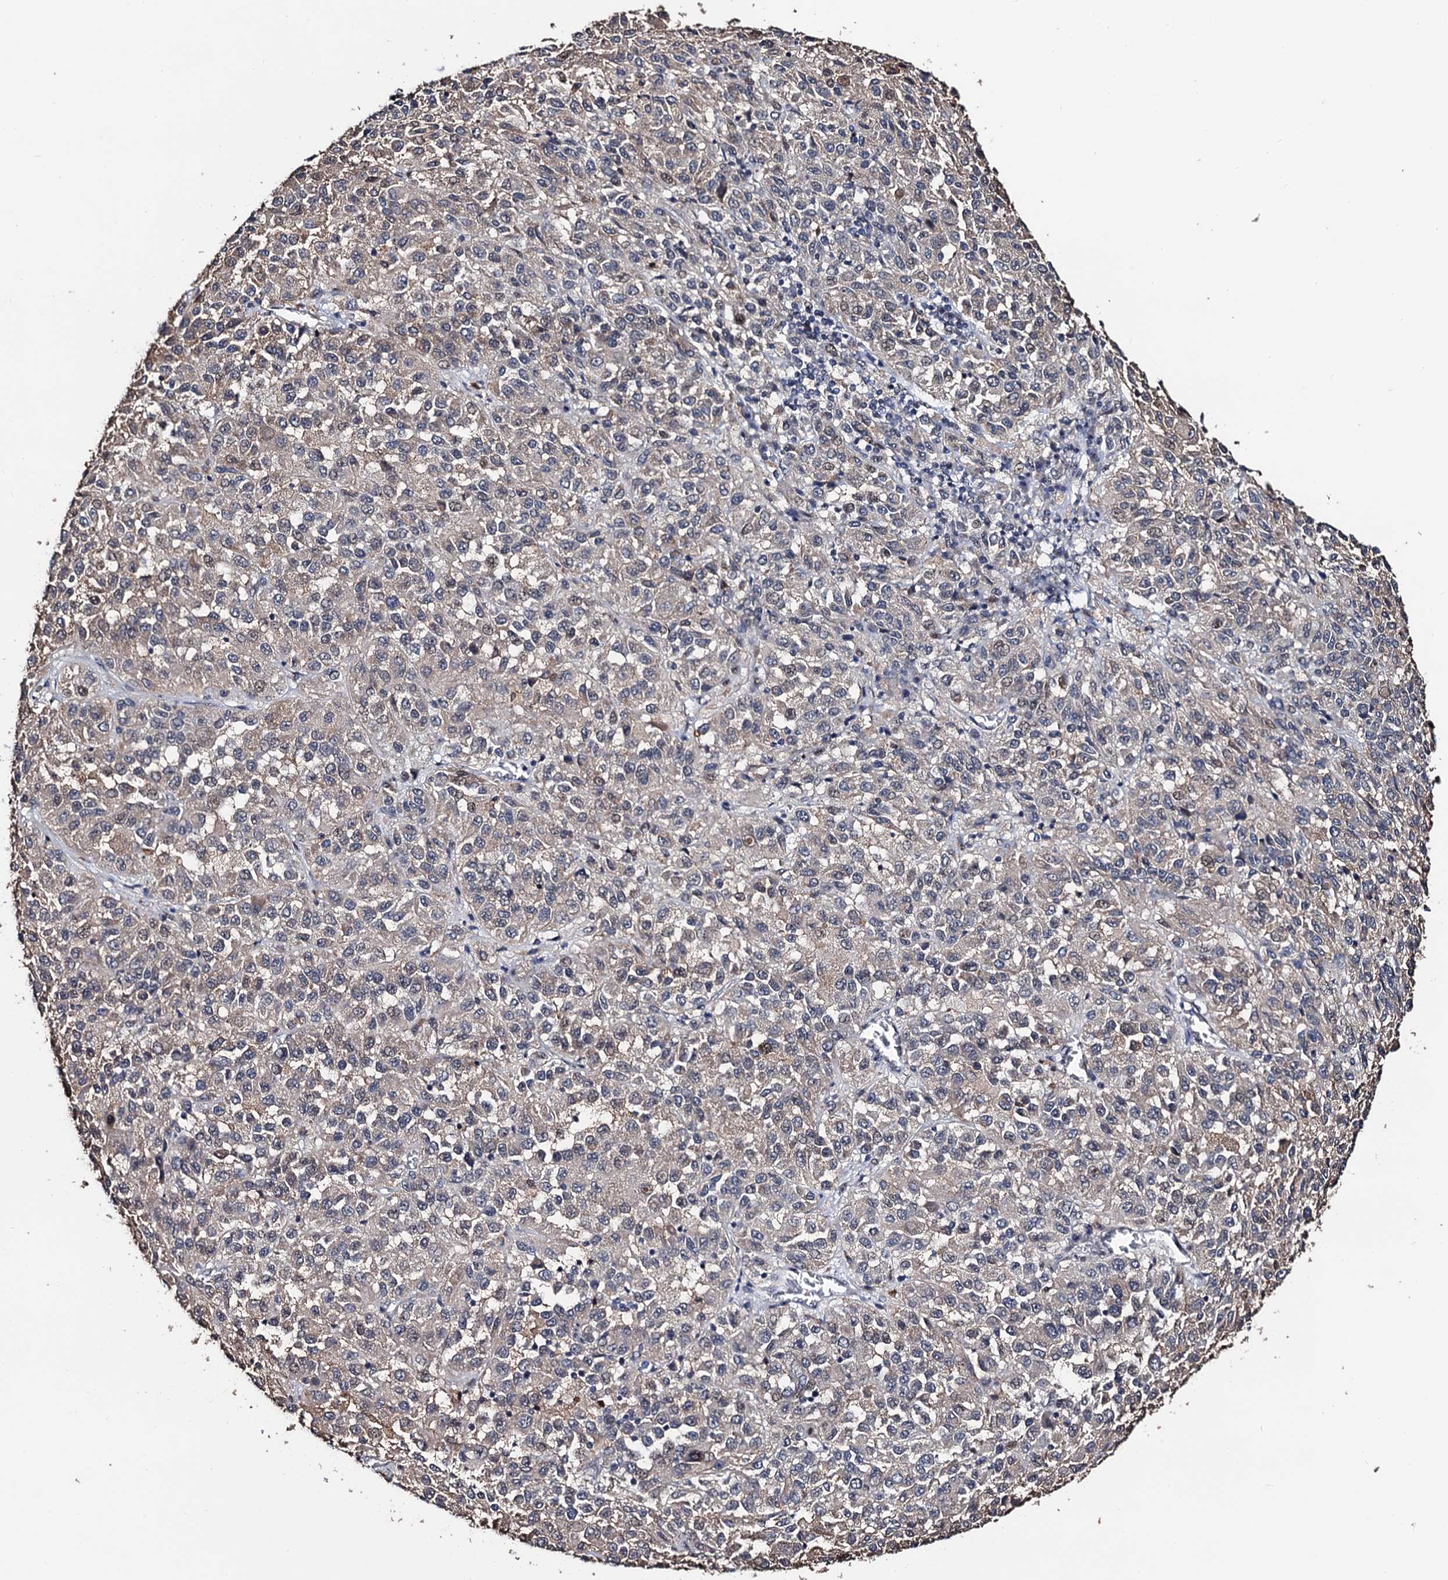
{"staining": {"intensity": "weak", "quantity": "<25%", "location": "cytoplasmic/membranous"}, "tissue": "melanoma", "cell_type": "Tumor cells", "image_type": "cancer", "snomed": [{"axis": "morphology", "description": "Malignant melanoma, Metastatic site"}, {"axis": "topography", "description": "Lung"}], "caption": "High magnification brightfield microscopy of melanoma stained with DAB (brown) and counterstained with hematoxylin (blue): tumor cells show no significant positivity.", "gene": "FAM222A", "patient": {"sex": "male", "age": 64}}